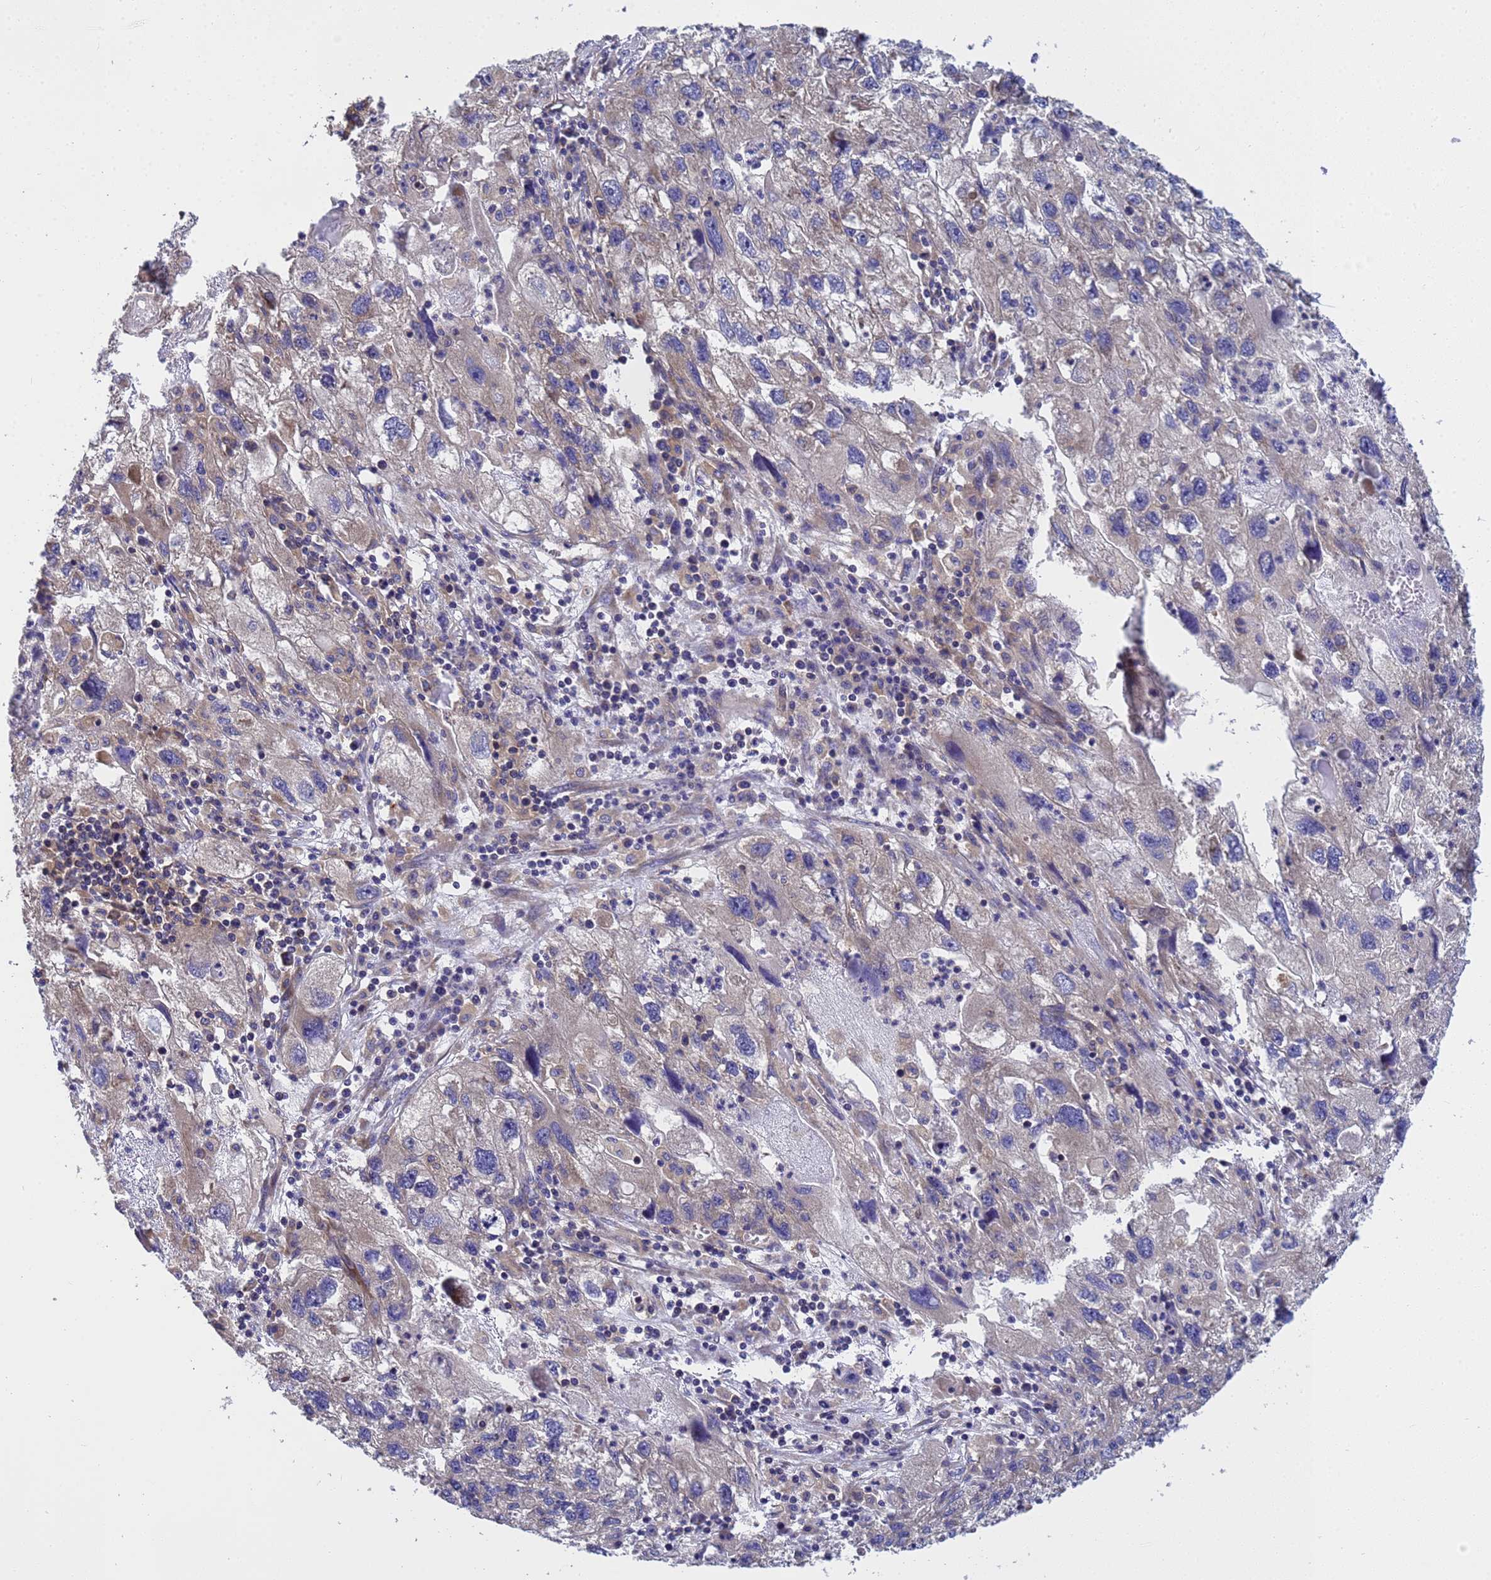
{"staining": {"intensity": "weak", "quantity": "25%-75%", "location": "cytoplasmic/membranous"}, "tissue": "endometrial cancer", "cell_type": "Tumor cells", "image_type": "cancer", "snomed": [{"axis": "morphology", "description": "Adenocarcinoma, NOS"}, {"axis": "topography", "description": "Endometrium"}], "caption": "Protein expression analysis of human endometrial cancer (adenocarcinoma) reveals weak cytoplasmic/membranous staining in about 25%-75% of tumor cells.", "gene": "BECN1", "patient": {"sex": "female", "age": 49}}